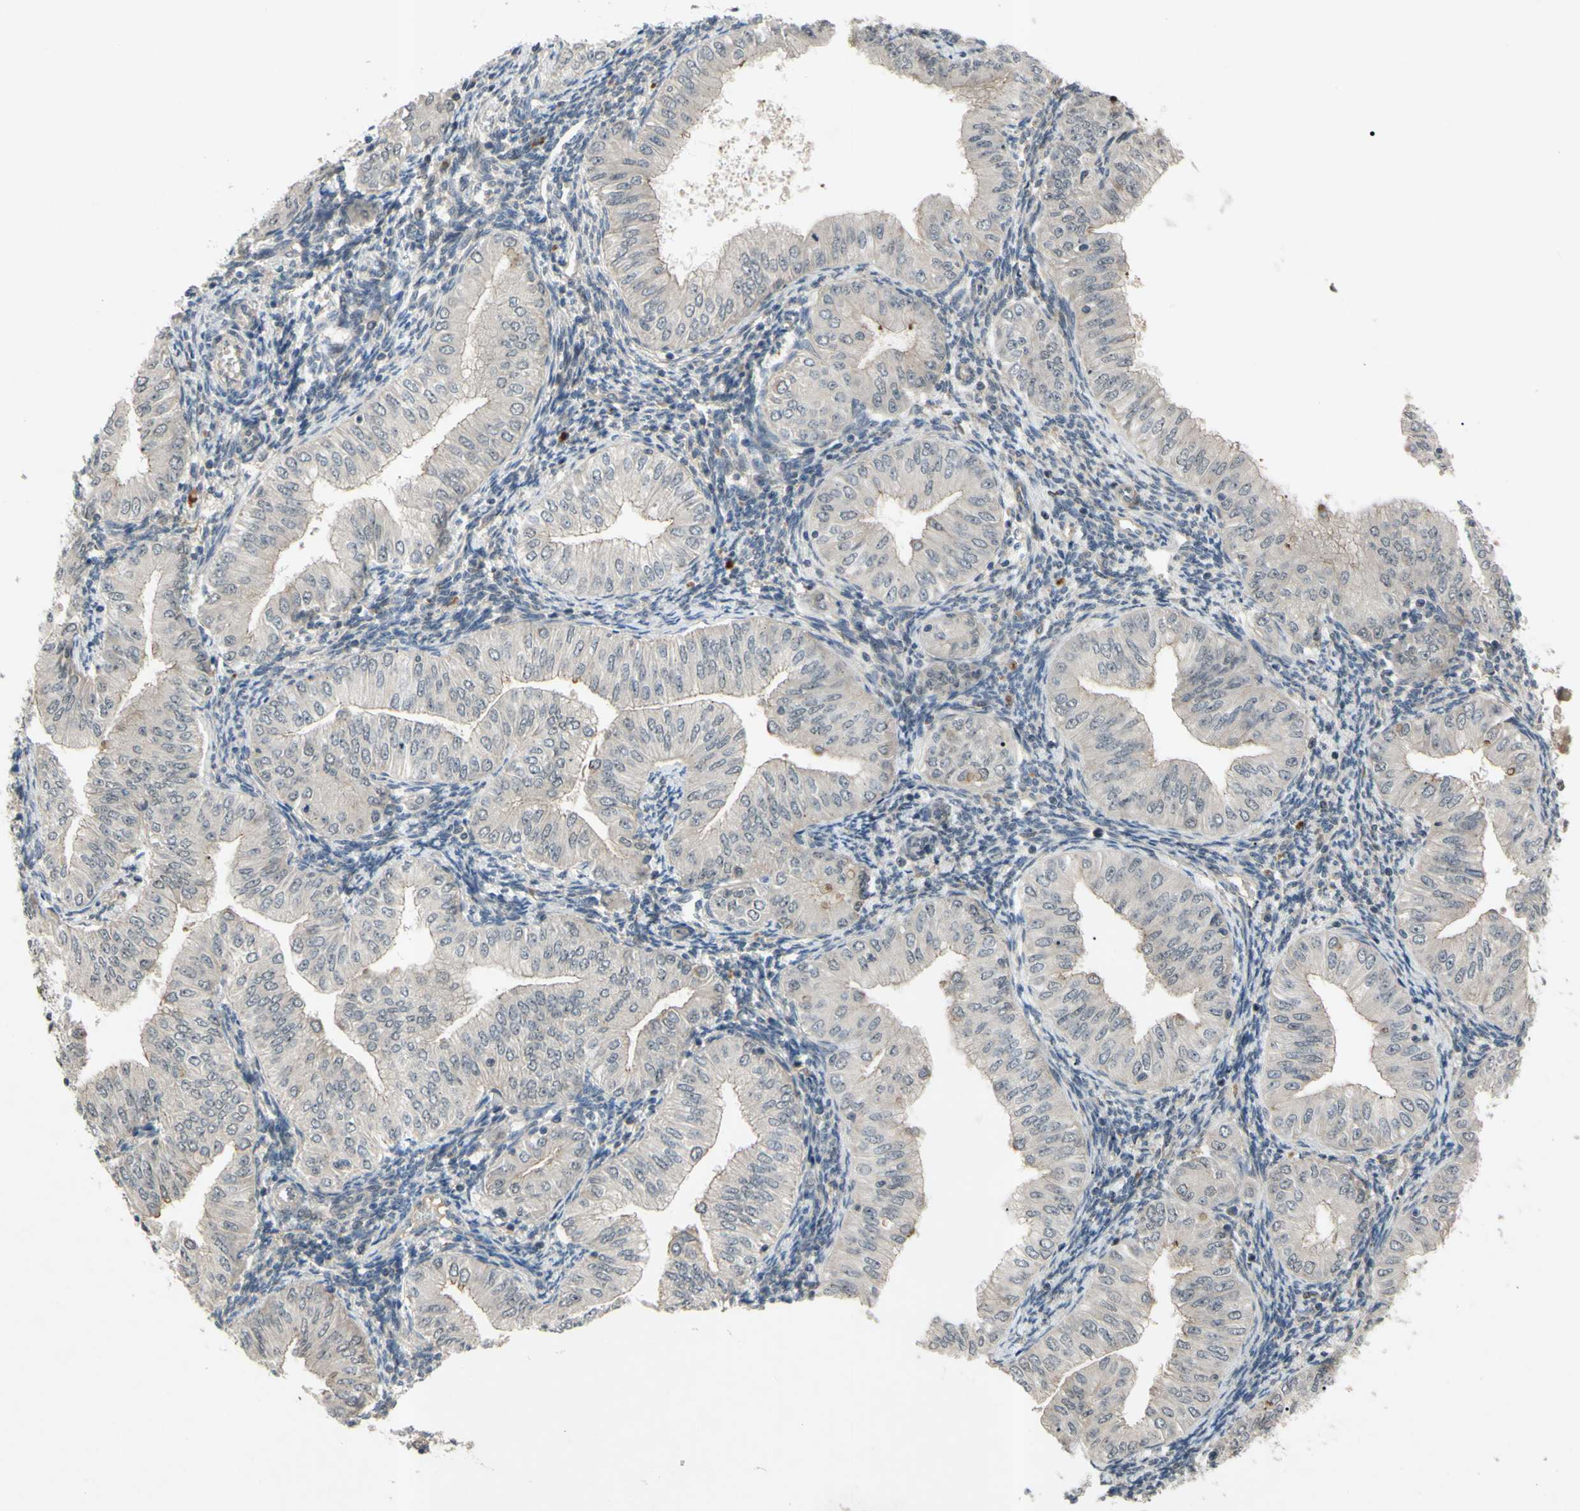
{"staining": {"intensity": "negative", "quantity": "none", "location": "none"}, "tissue": "endometrial cancer", "cell_type": "Tumor cells", "image_type": "cancer", "snomed": [{"axis": "morphology", "description": "Normal tissue, NOS"}, {"axis": "morphology", "description": "Adenocarcinoma, NOS"}, {"axis": "topography", "description": "Endometrium"}], "caption": "An IHC photomicrograph of endometrial cancer (adenocarcinoma) is shown. There is no staining in tumor cells of endometrial cancer (adenocarcinoma). (DAB IHC, high magnification).", "gene": "ALK", "patient": {"sex": "female", "age": 53}}